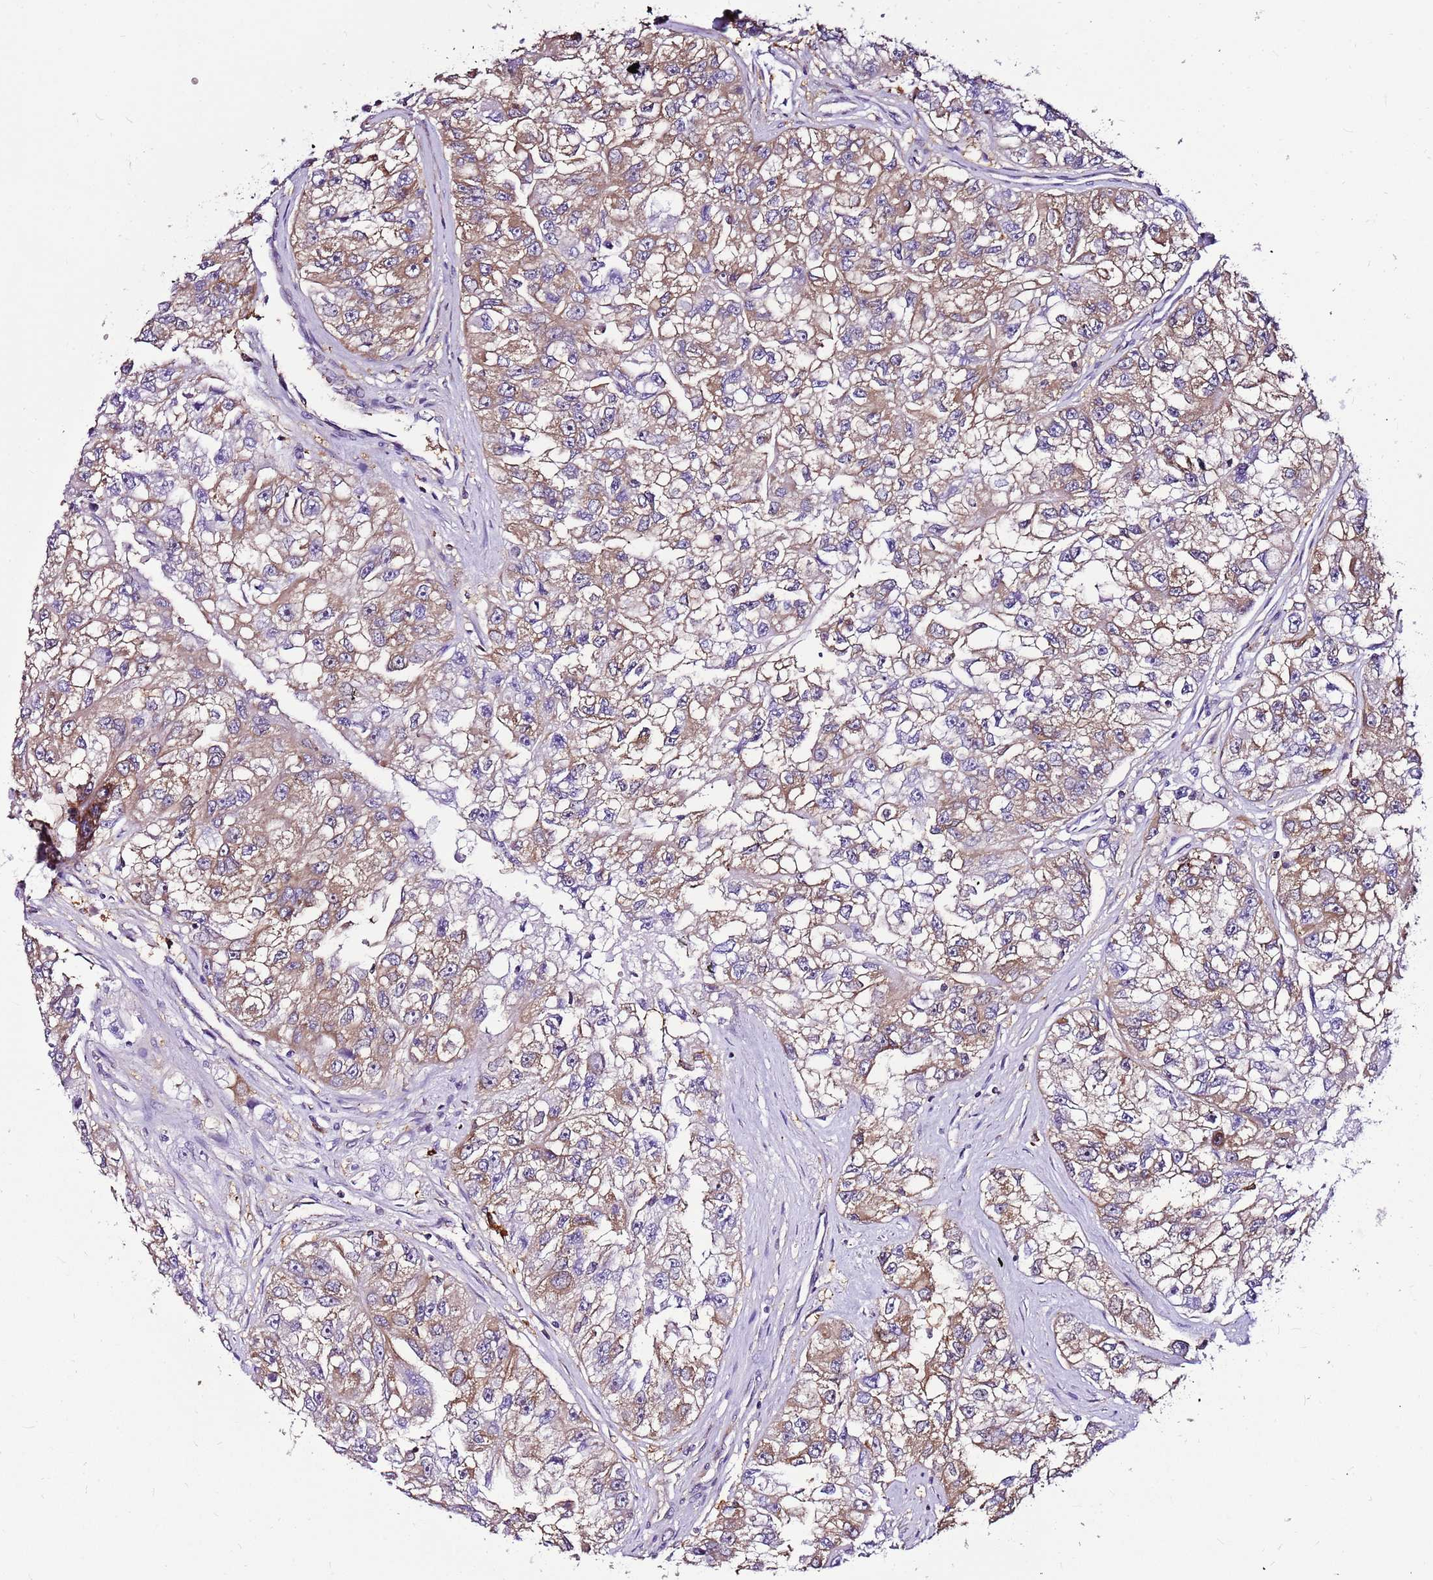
{"staining": {"intensity": "moderate", "quantity": ">75%", "location": "cytoplasmic/membranous"}, "tissue": "renal cancer", "cell_type": "Tumor cells", "image_type": "cancer", "snomed": [{"axis": "morphology", "description": "Adenocarcinoma, NOS"}, {"axis": "topography", "description": "Kidney"}], "caption": "Brown immunohistochemical staining in renal cancer (adenocarcinoma) displays moderate cytoplasmic/membranous expression in about >75% of tumor cells.", "gene": "ATXN2L", "patient": {"sex": "male", "age": 63}}